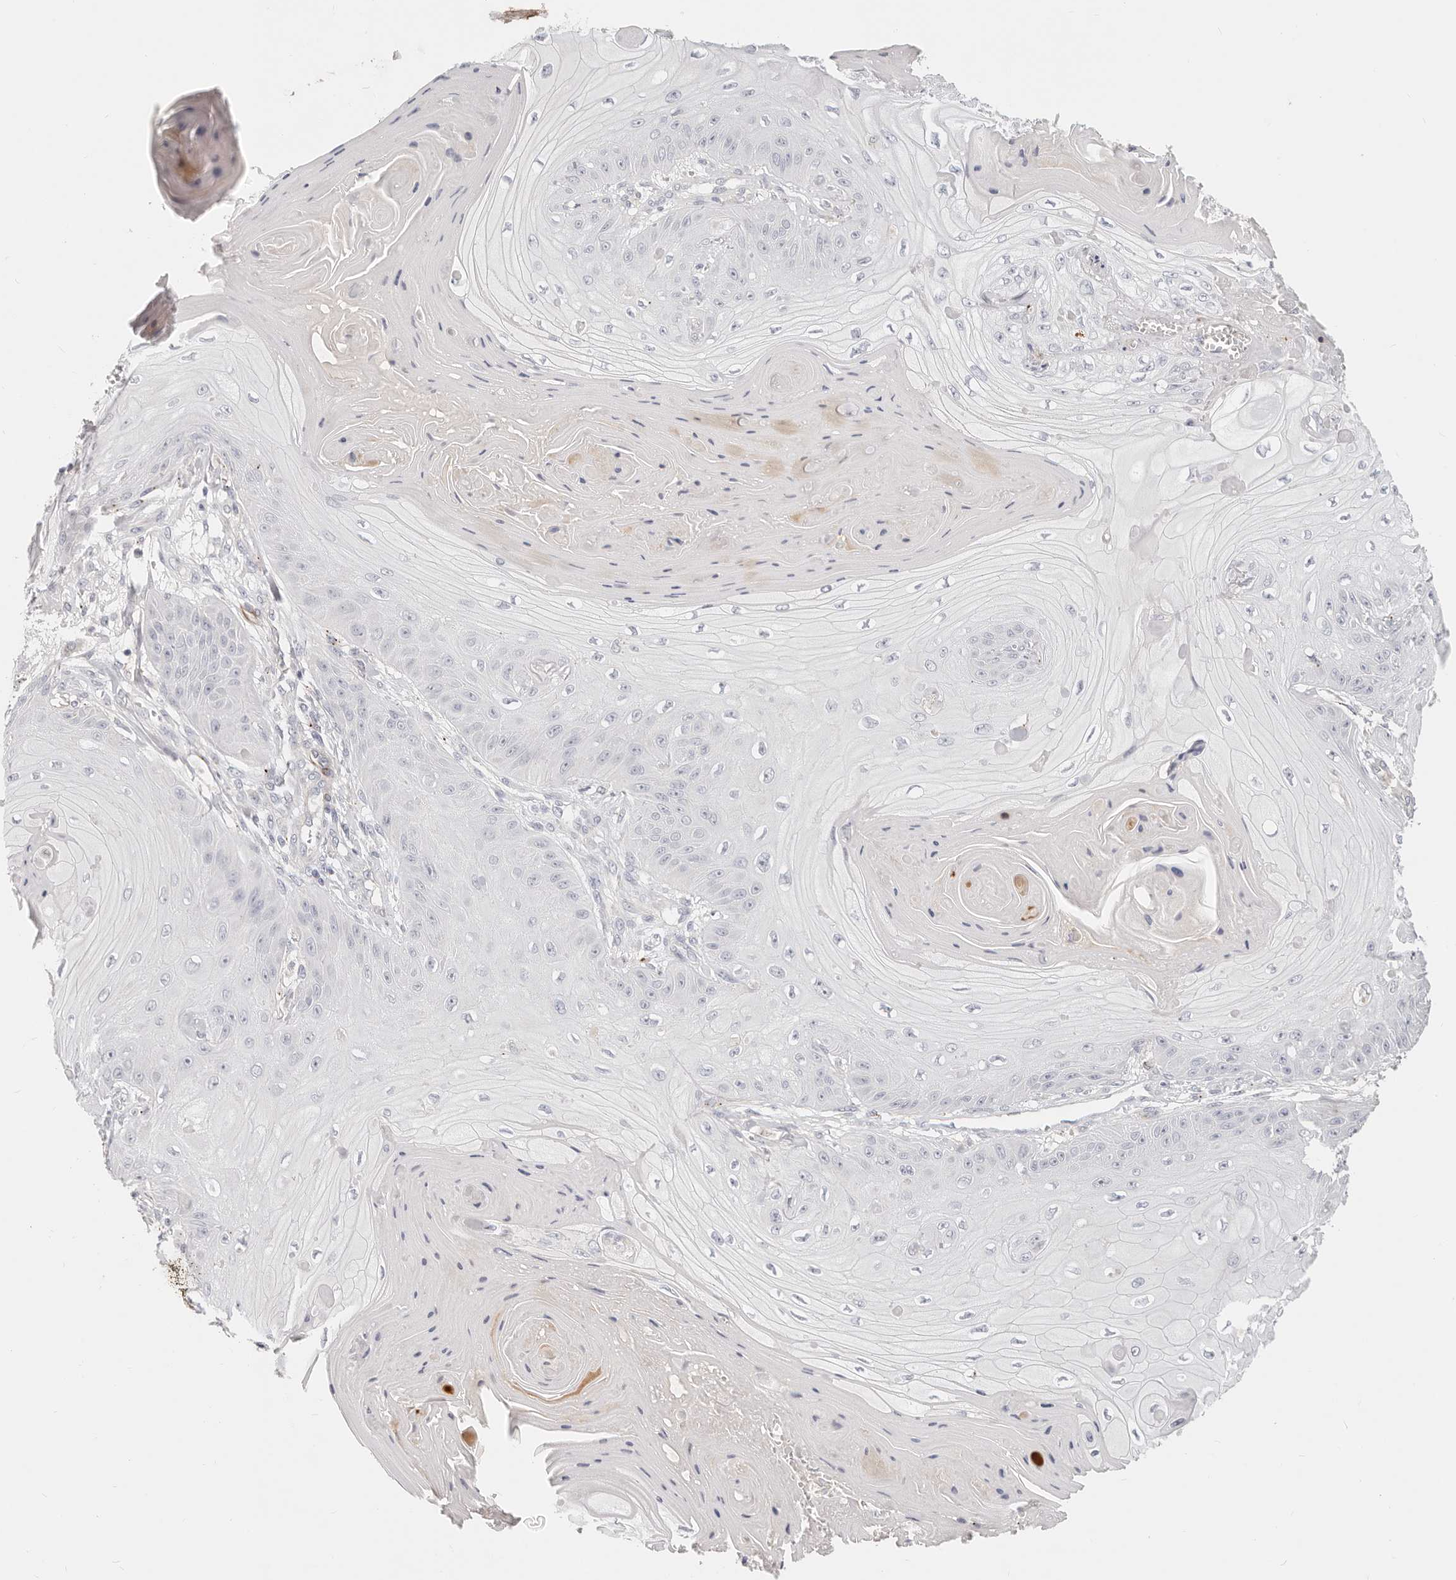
{"staining": {"intensity": "negative", "quantity": "none", "location": "none"}, "tissue": "skin cancer", "cell_type": "Tumor cells", "image_type": "cancer", "snomed": [{"axis": "morphology", "description": "Squamous cell carcinoma, NOS"}, {"axis": "topography", "description": "Skin"}], "caption": "This is a histopathology image of IHC staining of skin cancer (squamous cell carcinoma), which shows no staining in tumor cells.", "gene": "ZRANB1", "patient": {"sex": "male", "age": 74}}